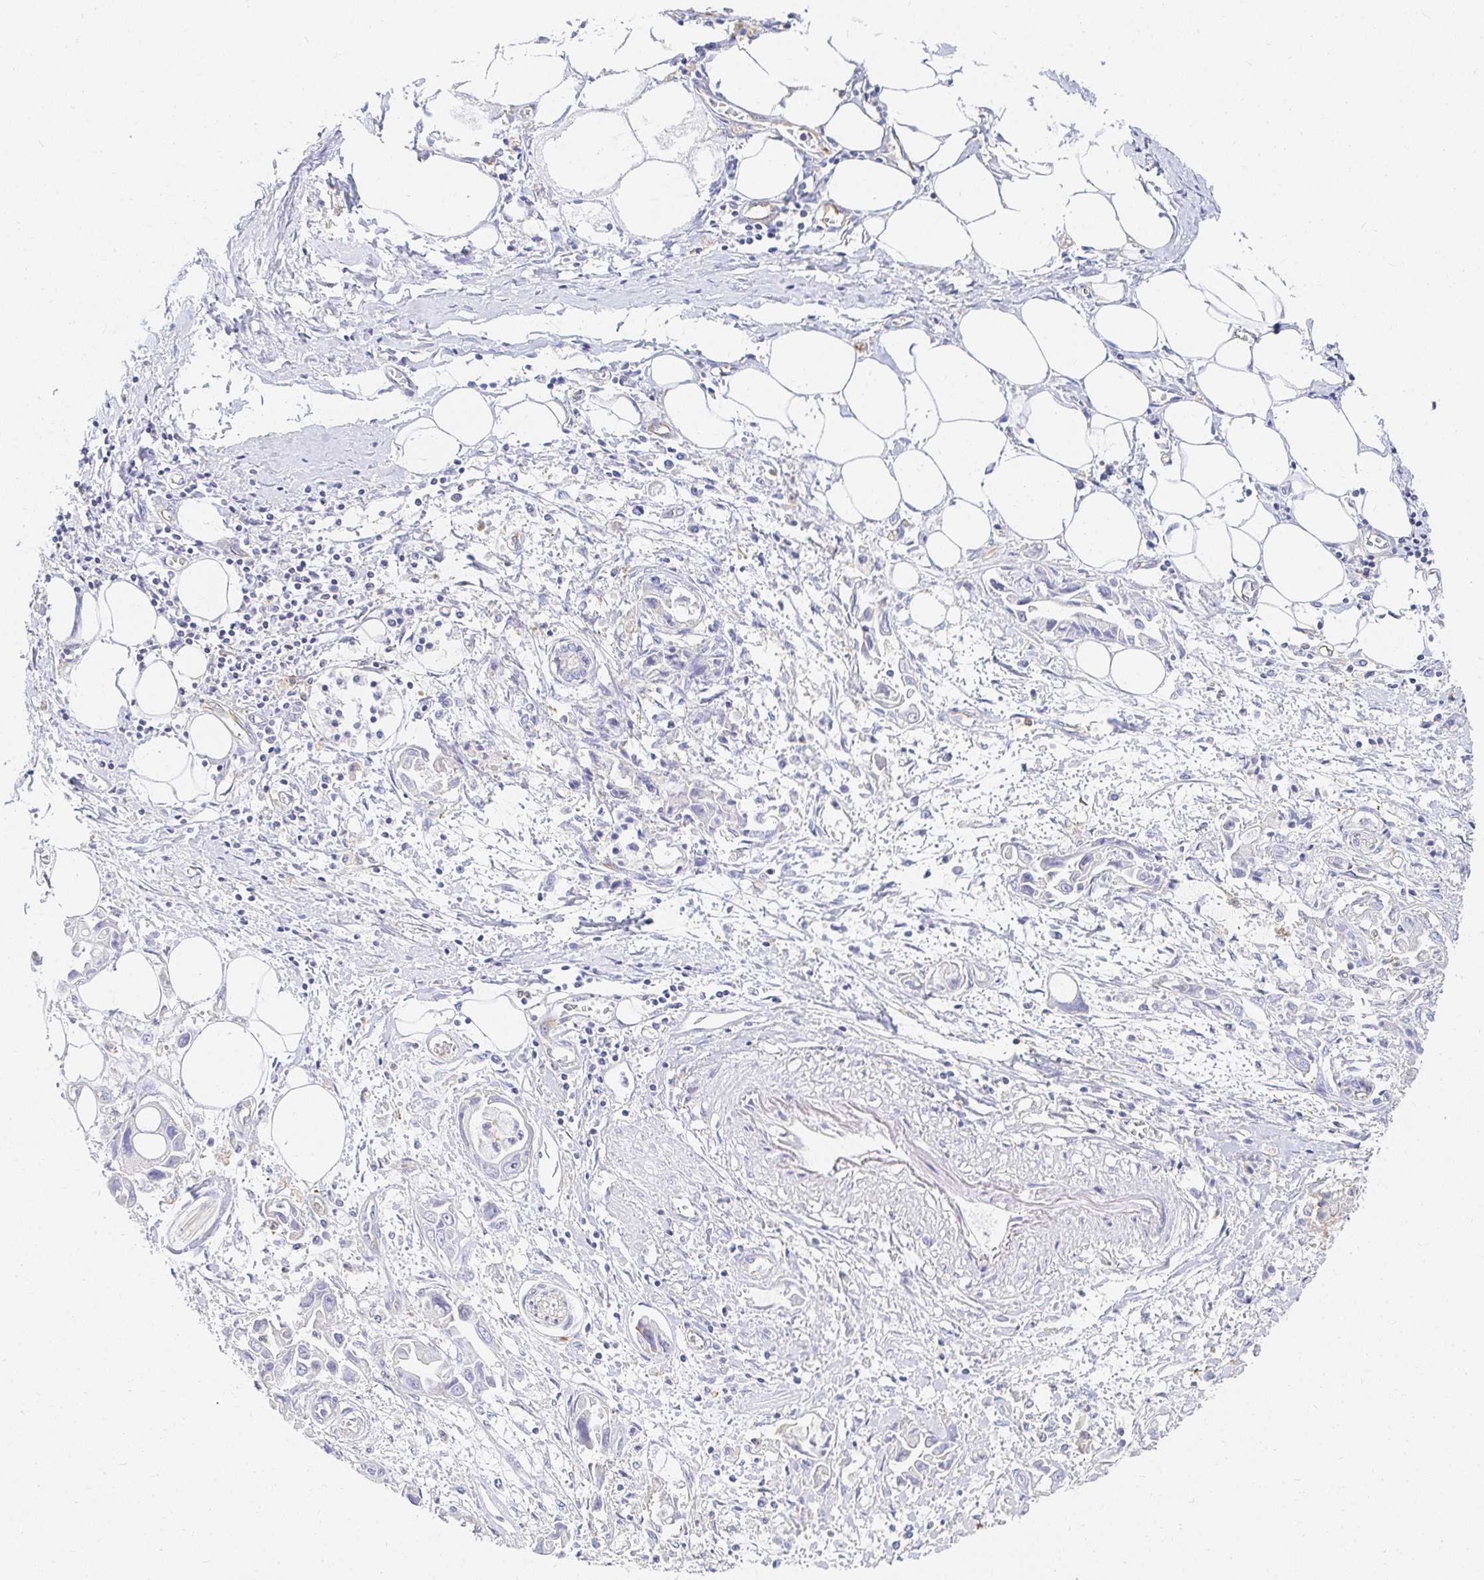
{"staining": {"intensity": "negative", "quantity": "none", "location": "none"}, "tissue": "pancreatic cancer", "cell_type": "Tumor cells", "image_type": "cancer", "snomed": [{"axis": "morphology", "description": "Adenocarcinoma, NOS"}, {"axis": "topography", "description": "Pancreas"}], "caption": "The IHC photomicrograph has no significant positivity in tumor cells of pancreatic cancer (adenocarcinoma) tissue.", "gene": "TSPAN19", "patient": {"sex": "male", "age": 84}}